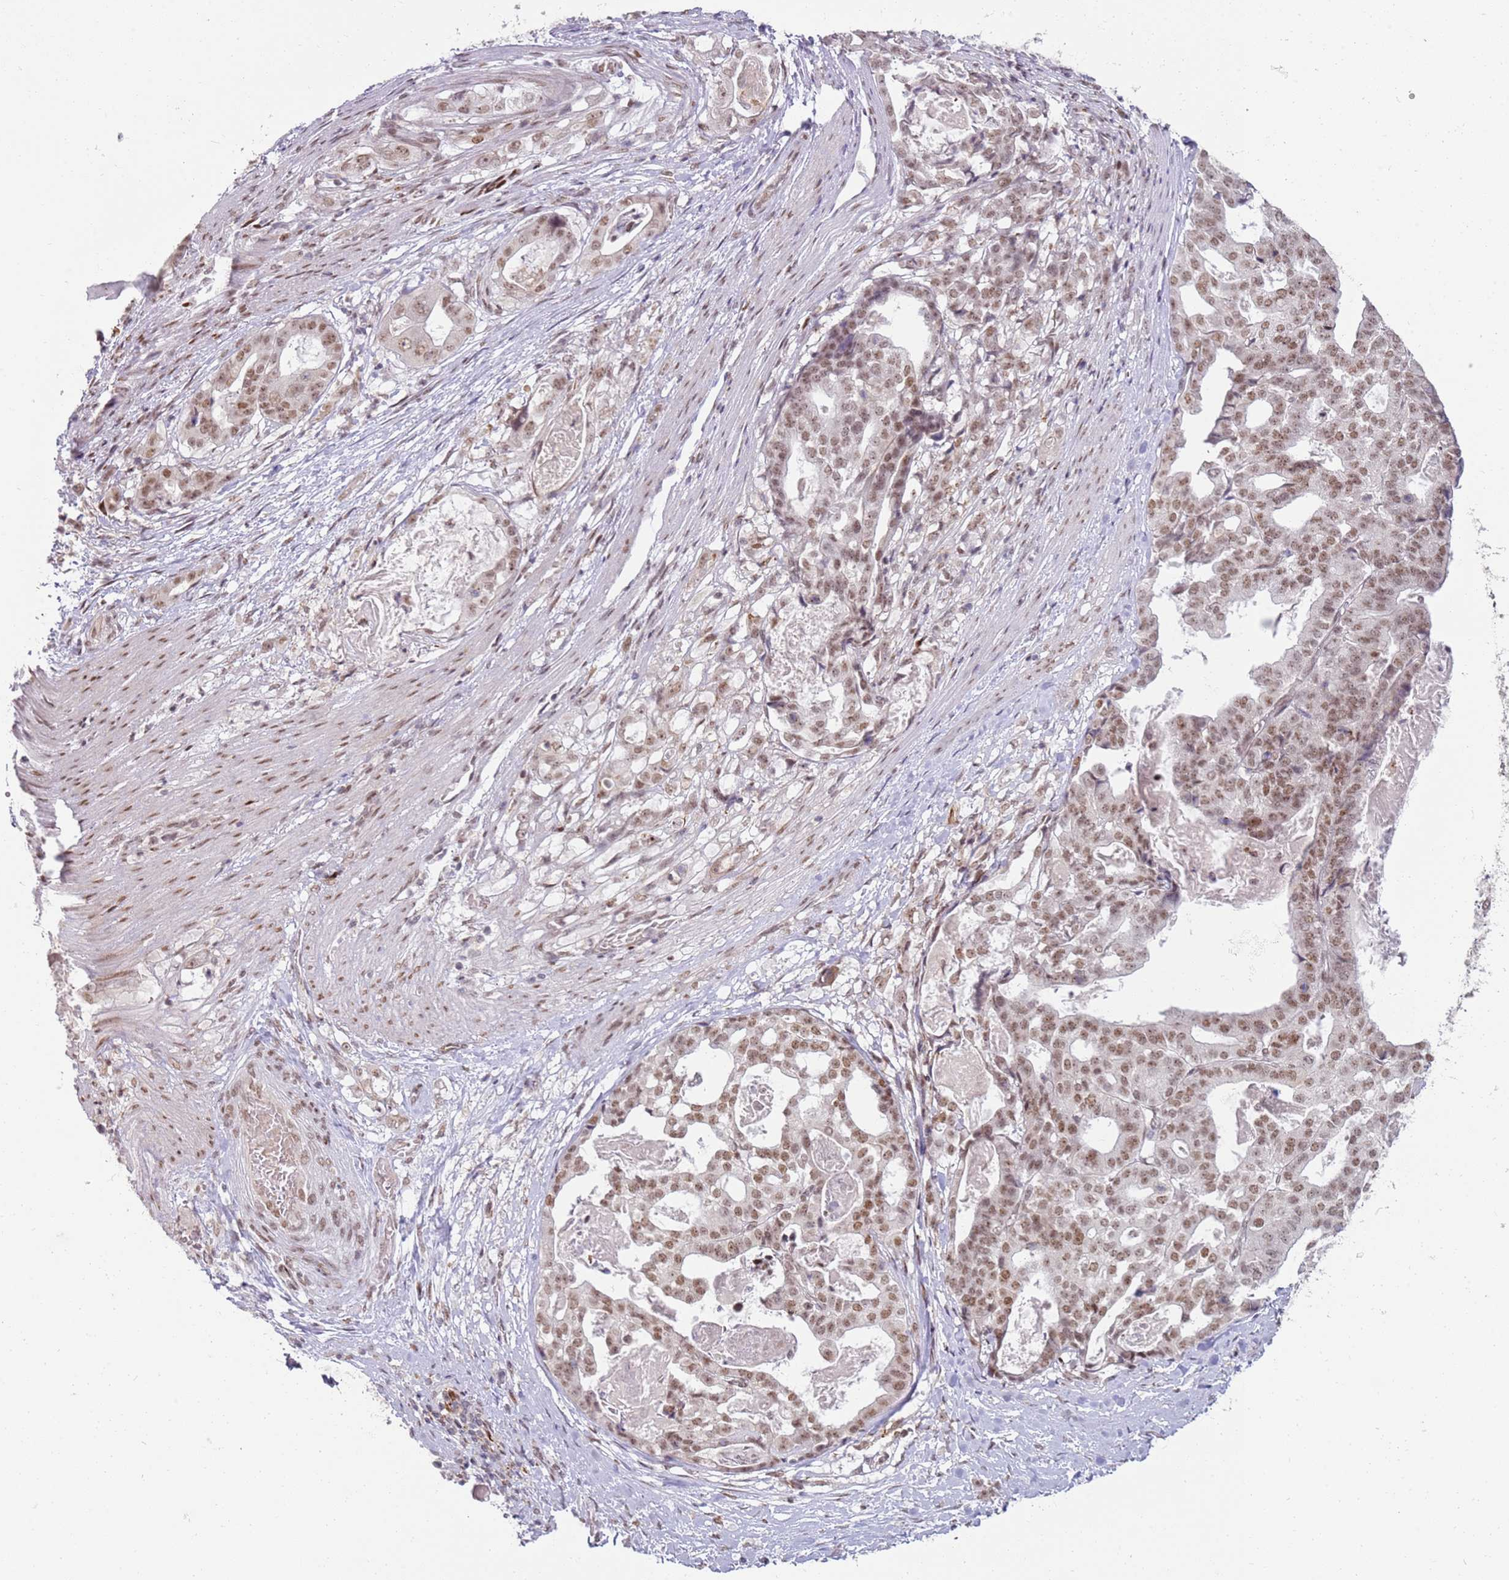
{"staining": {"intensity": "moderate", "quantity": ">75%", "location": "nuclear"}, "tissue": "stomach cancer", "cell_type": "Tumor cells", "image_type": "cancer", "snomed": [{"axis": "morphology", "description": "Adenocarcinoma, NOS"}, {"axis": "topography", "description": "Stomach"}], "caption": "Protein expression analysis of human stomach adenocarcinoma reveals moderate nuclear expression in approximately >75% of tumor cells.", "gene": "PHC2", "patient": {"sex": "male", "age": 48}}